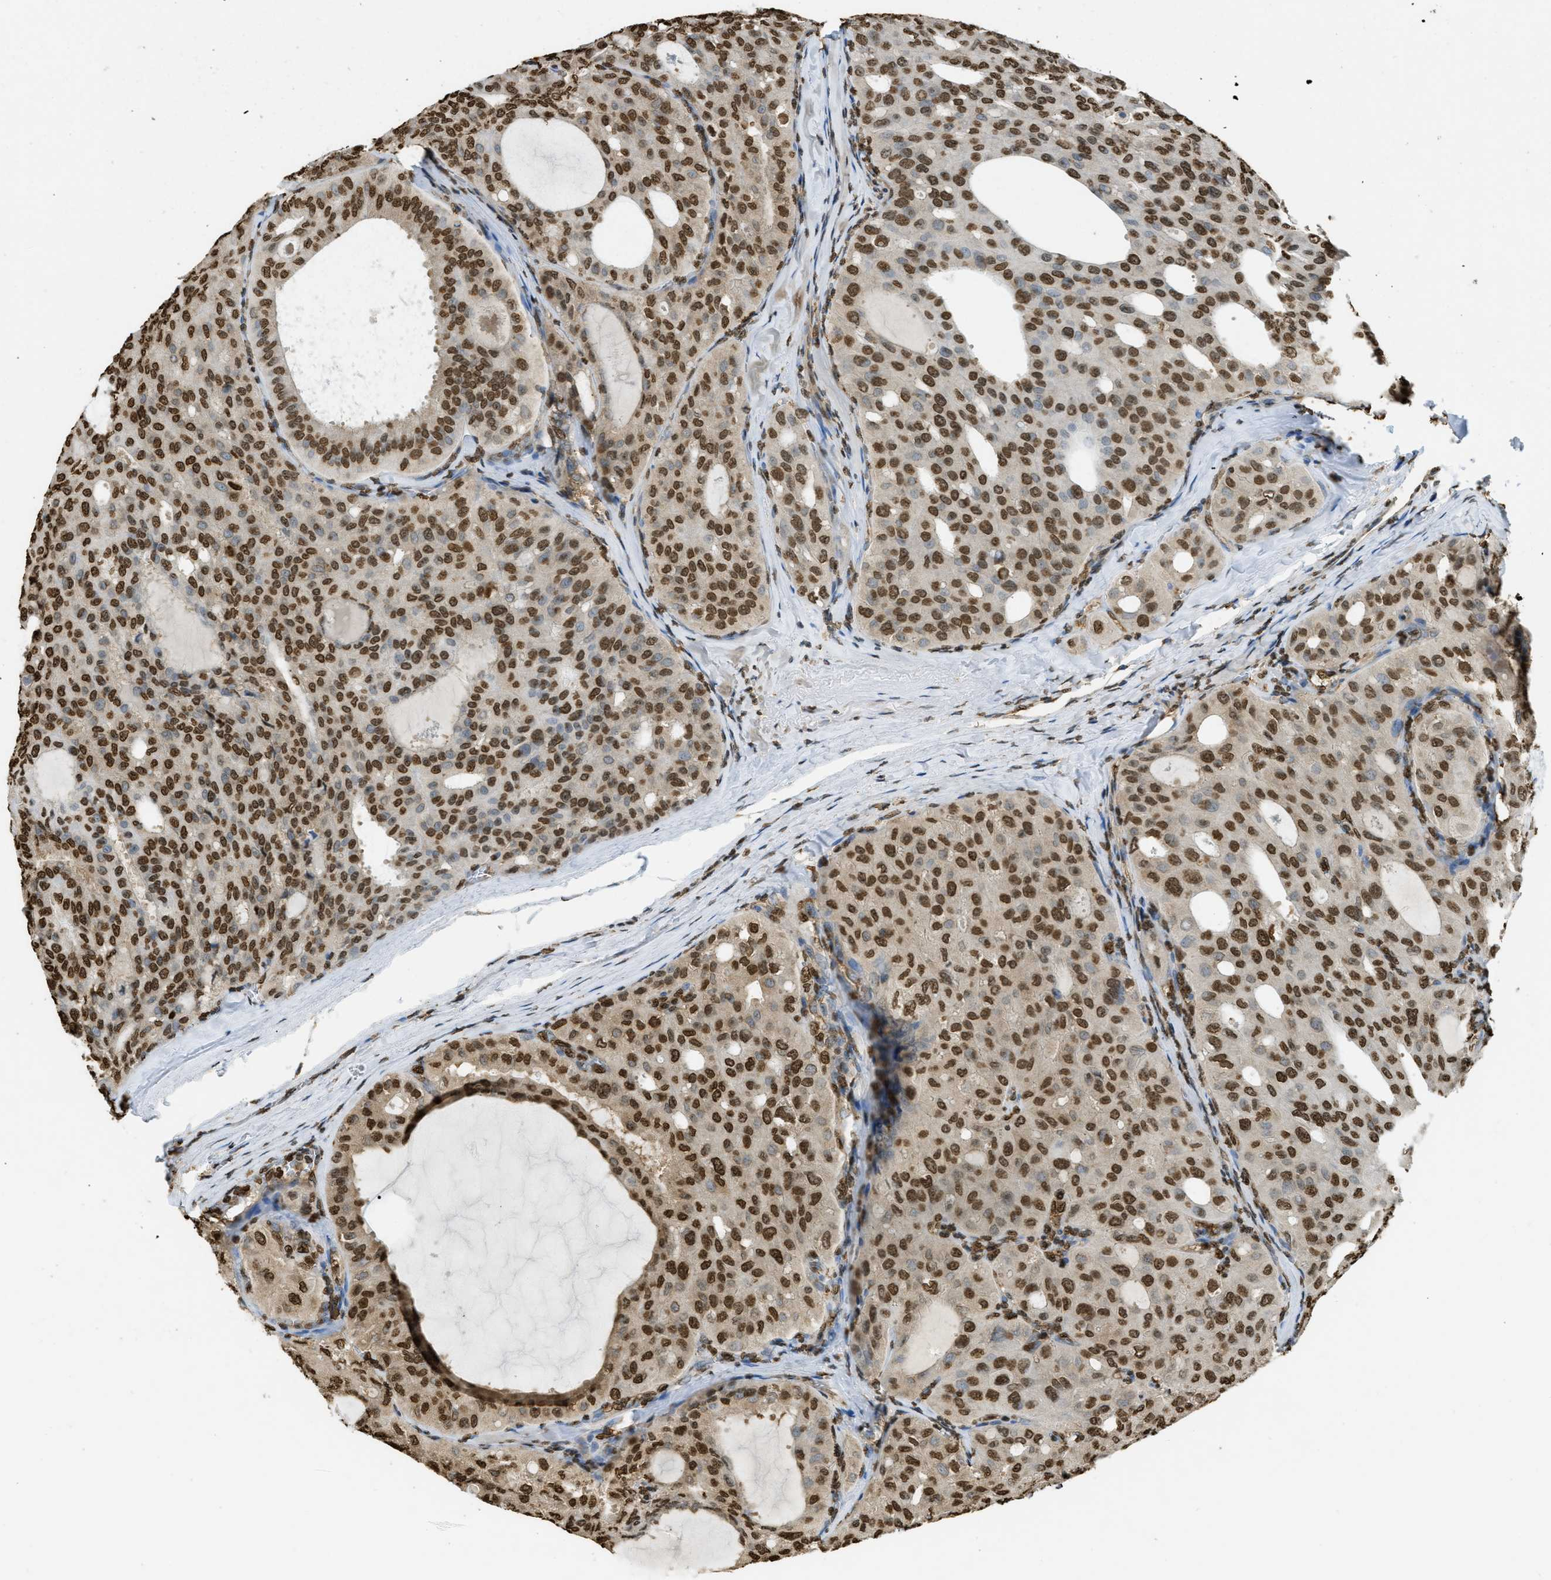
{"staining": {"intensity": "strong", "quantity": ">75%", "location": "nuclear"}, "tissue": "thyroid cancer", "cell_type": "Tumor cells", "image_type": "cancer", "snomed": [{"axis": "morphology", "description": "Follicular adenoma carcinoma, NOS"}, {"axis": "topography", "description": "Thyroid gland"}], "caption": "Protein expression analysis of follicular adenoma carcinoma (thyroid) exhibits strong nuclear staining in about >75% of tumor cells.", "gene": "NR5A2", "patient": {"sex": "male", "age": 75}}